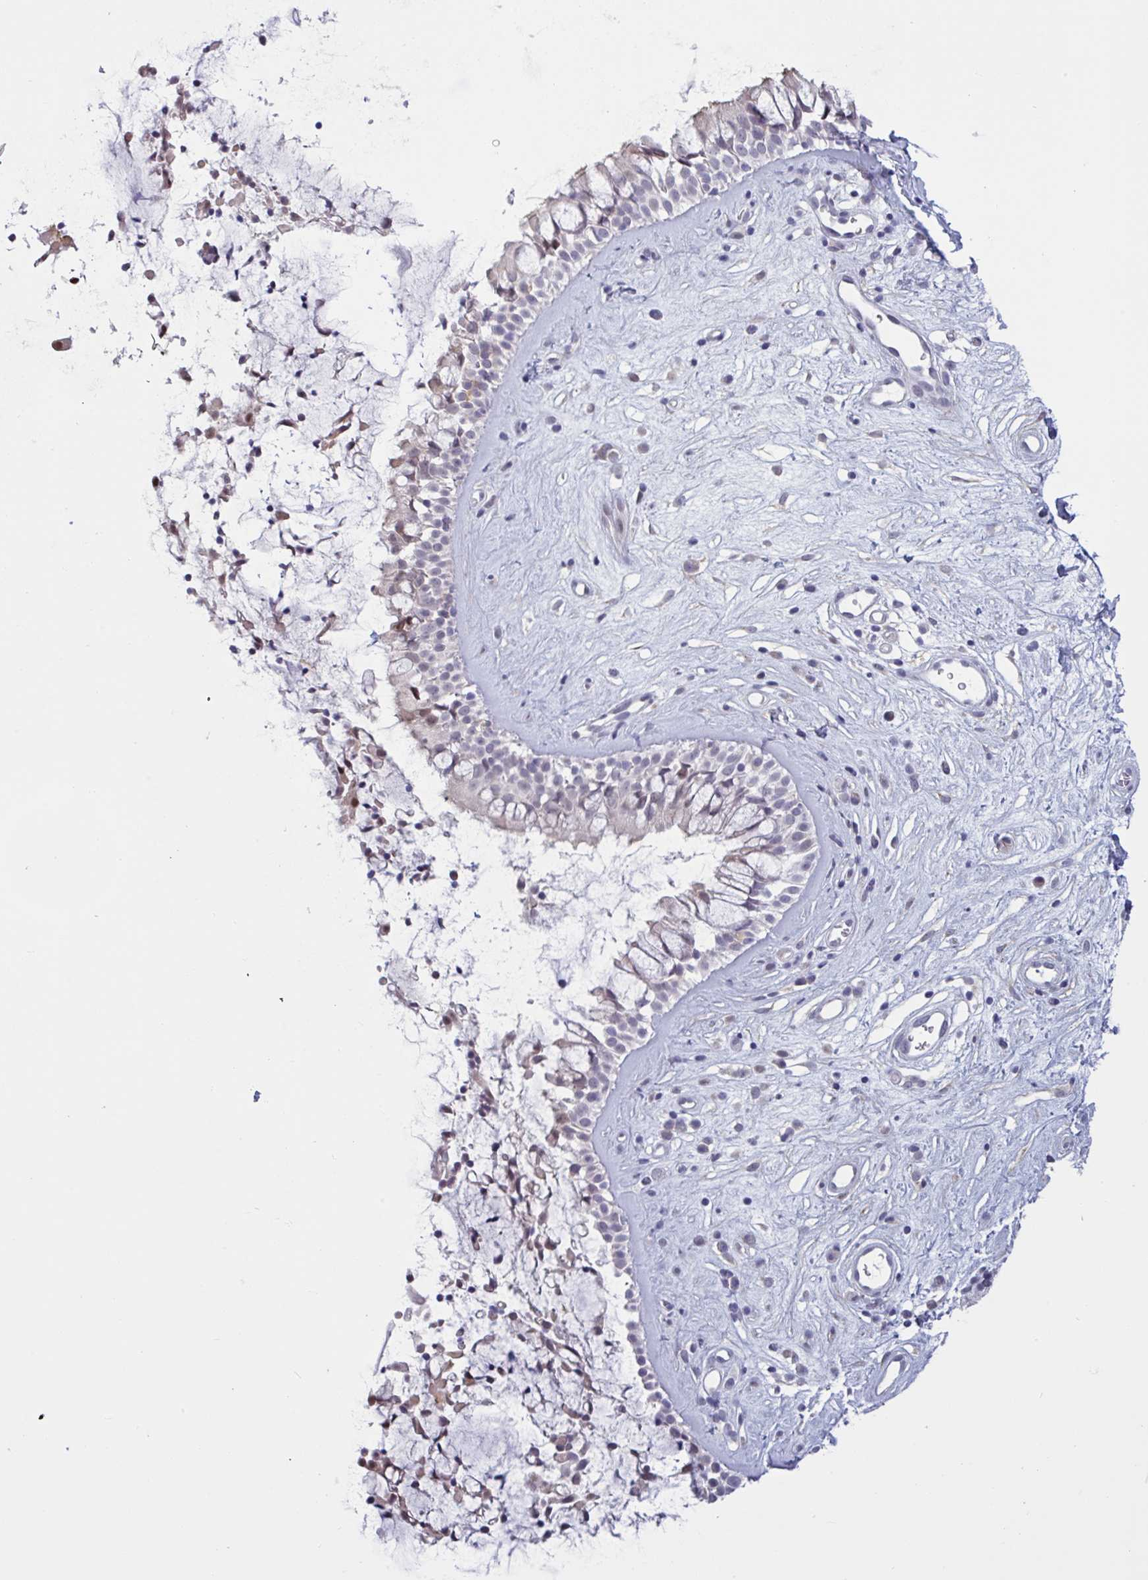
{"staining": {"intensity": "moderate", "quantity": "25%-75%", "location": "nuclear"}, "tissue": "nasopharynx", "cell_type": "Respiratory epithelial cells", "image_type": "normal", "snomed": [{"axis": "morphology", "description": "Normal tissue, NOS"}, {"axis": "topography", "description": "Nasopharynx"}], "caption": "IHC (DAB (3,3'-diaminobenzidine)) staining of unremarkable nasopharynx reveals moderate nuclear protein expression in approximately 25%-75% of respiratory epithelial cells.", "gene": "TCEAL8", "patient": {"sex": "male", "age": 32}}